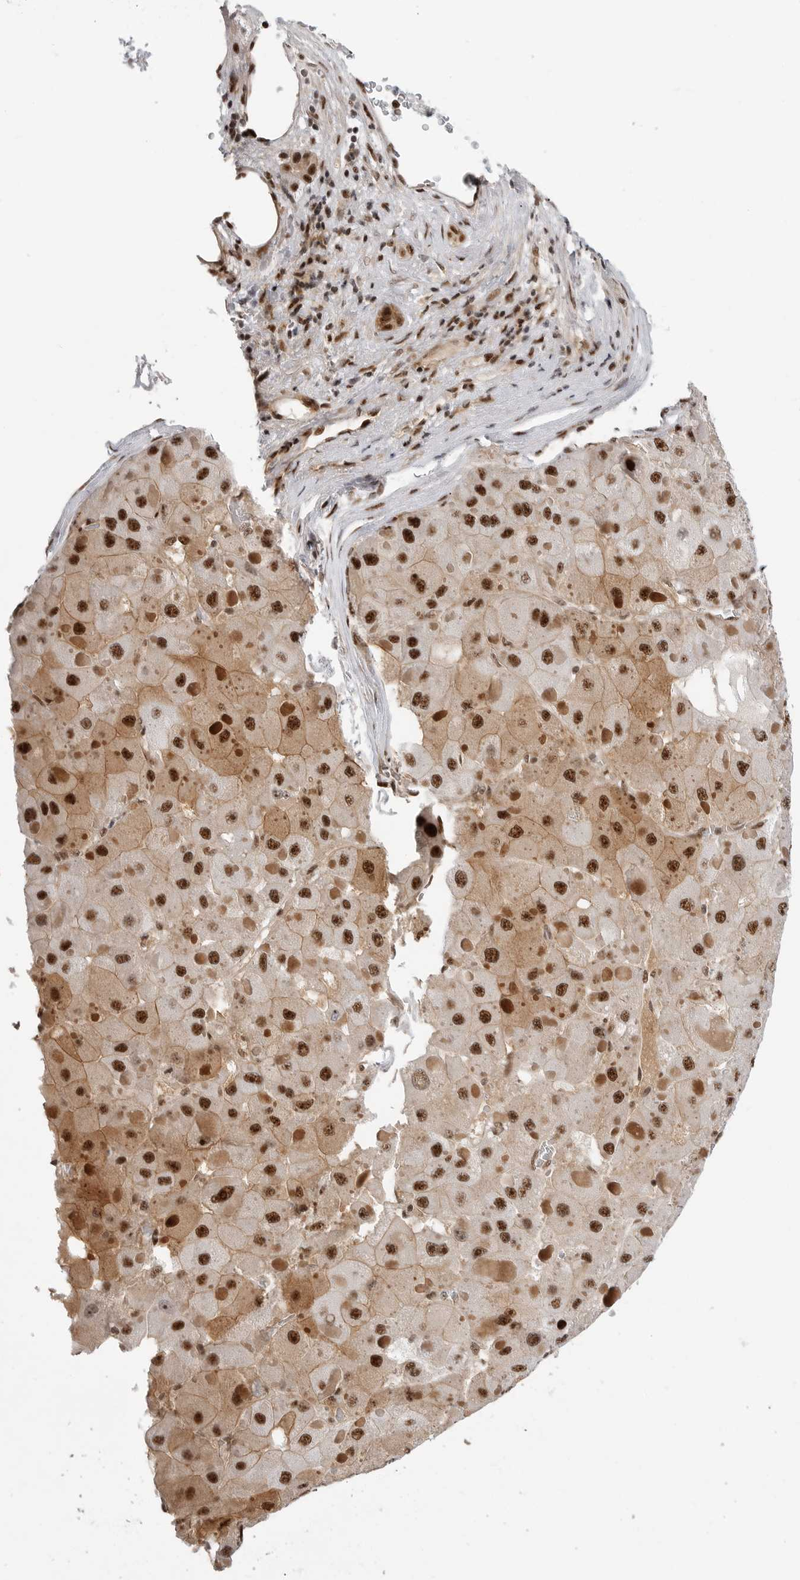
{"staining": {"intensity": "strong", "quantity": ">75%", "location": "cytoplasmic/membranous,nuclear"}, "tissue": "liver cancer", "cell_type": "Tumor cells", "image_type": "cancer", "snomed": [{"axis": "morphology", "description": "Carcinoma, Hepatocellular, NOS"}, {"axis": "topography", "description": "Liver"}], "caption": "Immunohistochemical staining of human liver cancer demonstrates high levels of strong cytoplasmic/membranous and nuclear expression in about >75% of tumor cells. (DAB (3,3'-diaminobenzidine) IHC with brightfield microscopy, high magnification).", "gene": "GPATCH2", "patient": {"sex": "female", "age": 73}}